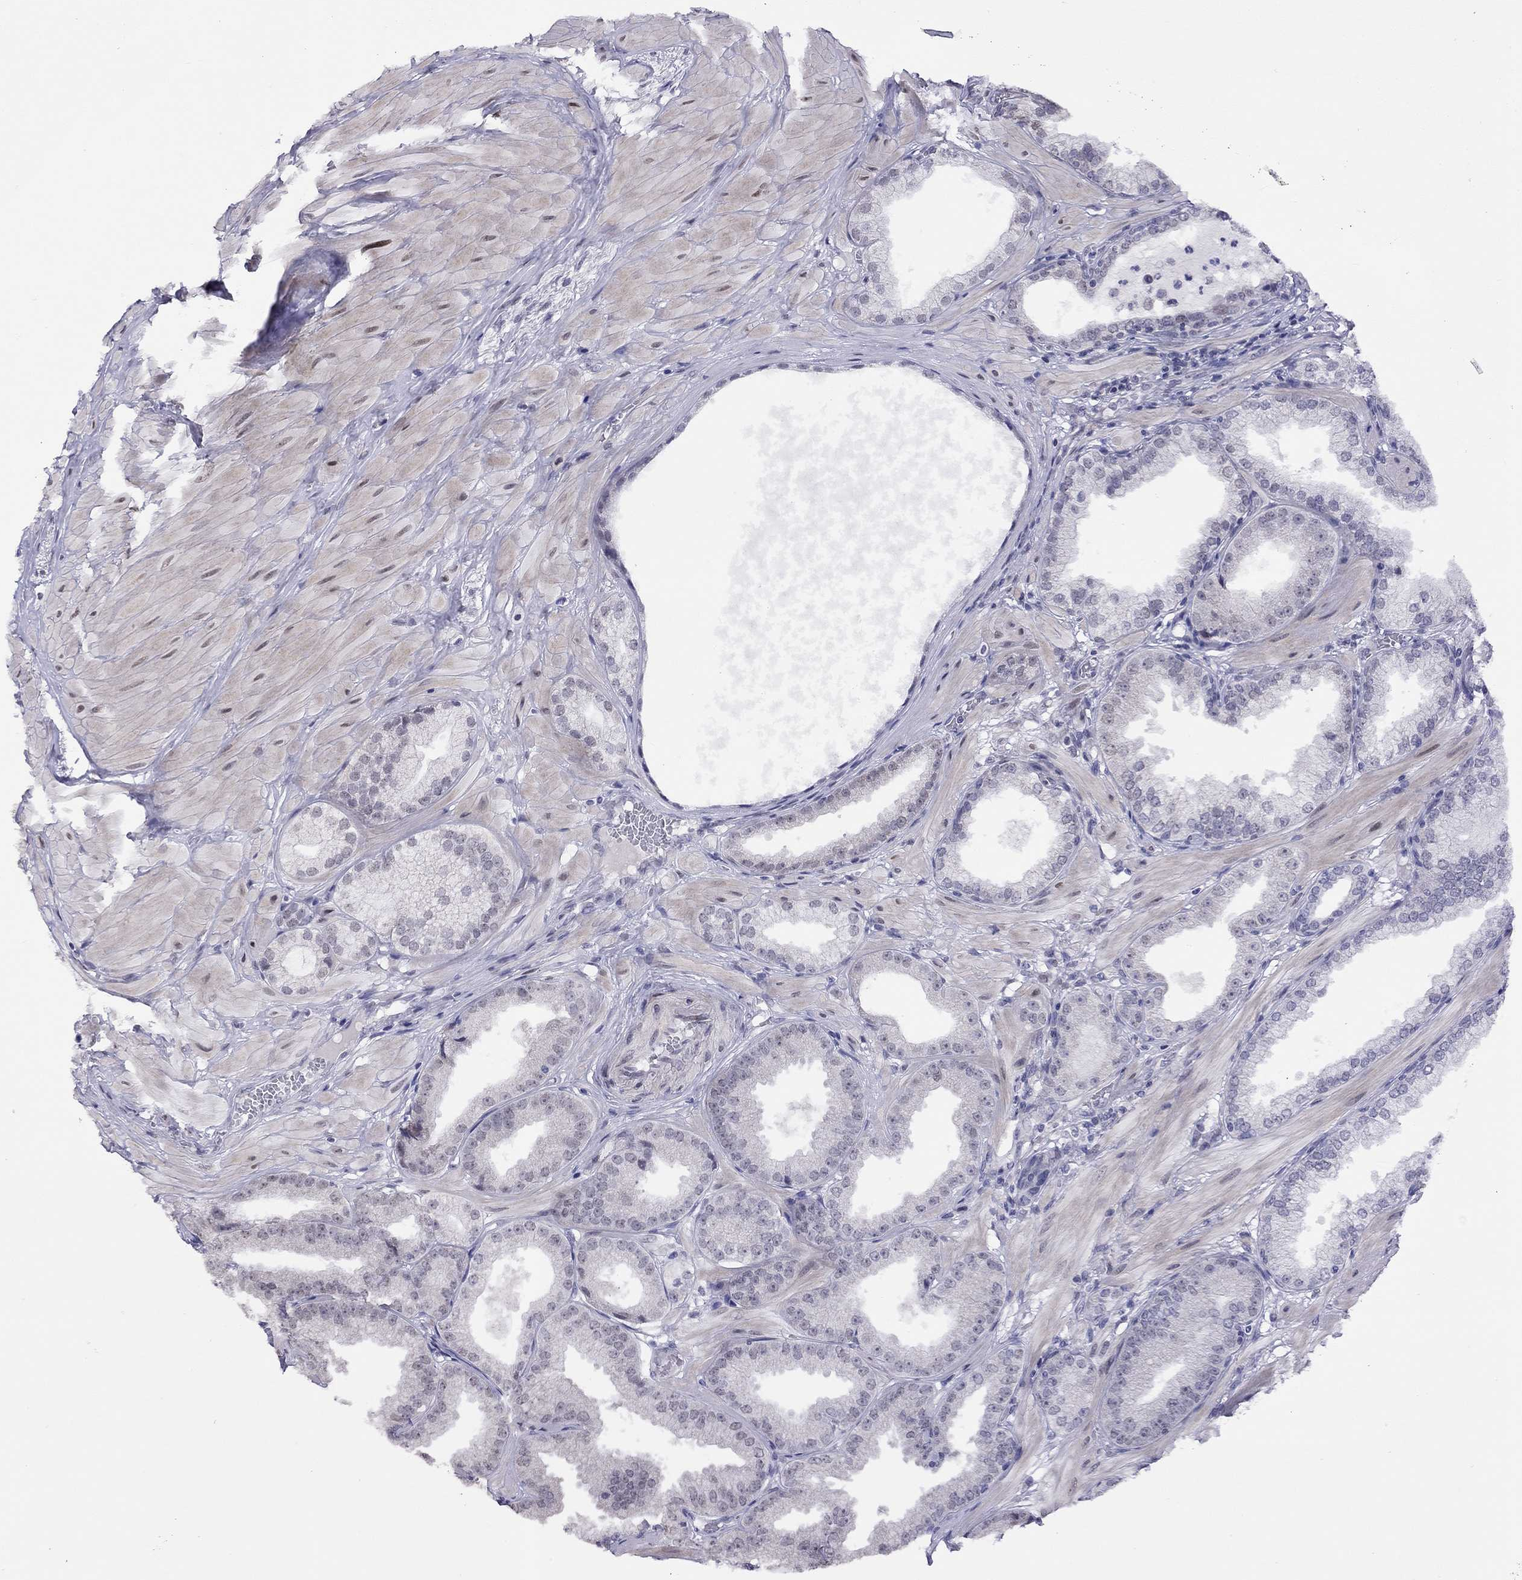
{"staining": {"intensity": "negative", "quantity": "none", "location": "none"}, "tissue": "prostate cancer", "cell_type": "Tumor cells", "image_type": "cancer", "snomed": [{"axis": "morphology", "description": "Adenocarcinoma, Low grade"}, {"axis": "topography", "description": "Prostate"}], "caption": "High magnification brightfield microscopy of prostate cancer stained with DAB (3,3'-diaminobenzidine) (brown) and counterstained with hematoxylin (blue): tumor cells show no significant expression.", "gene": "HES5", "patient": {"sex": "male", "age": 55}}